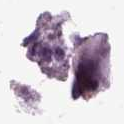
{"staining": {"intensity": "negative", "quantity": "none", "location": "none"}, "tissue": "colorectal cancer", "cell_type": "Tumor cells", "image_type": "cancer", "snomed": [{"axis": "morphology", "description": "Adenocarcinoma, NOS"}, {"axis": "topography", "description": "Colon"}], "caption": "Immunohistochemistry (IHC) photomicrograph of neoplastic tissue: adenocarcinoma (colorectal) stained with DAB demonstrates no significant protein staining in tumor cells.", "gene": "MME", "patient": {"sex": "female", "age": 86}}